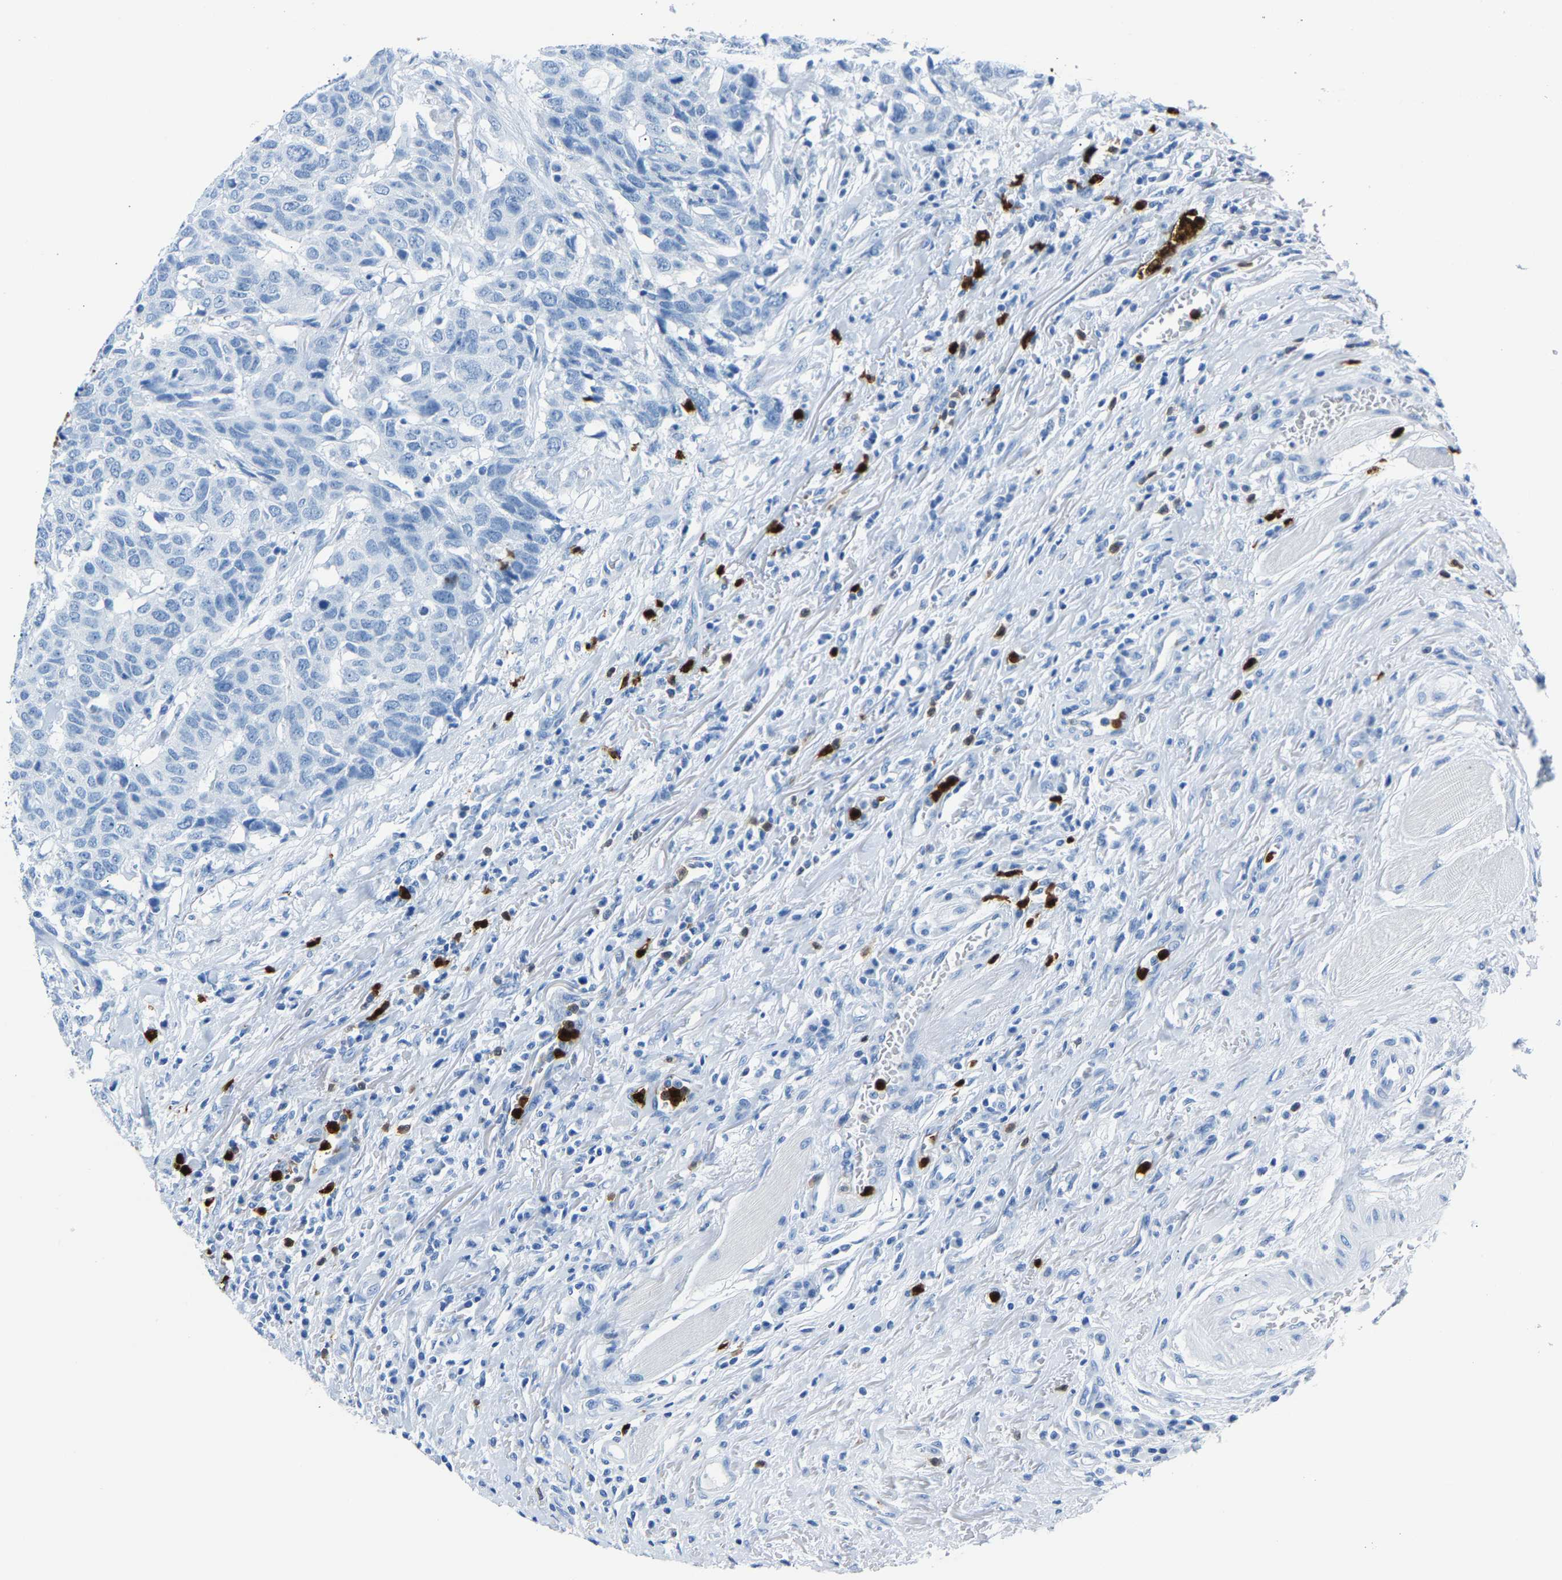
{"staining": {"intensity": "negative", "quantity": "none", "location": "none"}, "tissue": "head and neck cancer", "cell_type": "Tumor cells", "image_type": "cancer", "snomed": [{"axis": "morphology", "description": "Squamous cell carcinoma, NOS"}, {"axis": "topography", "description": "Head-Neck"}], "caption": "Squamous cell carcinoma (head and neck) was stained to show a protein in brown. There is no significant staining in tumor cells.", "gene": "S100P", "patient": {"sex": "male", "age": 66}}